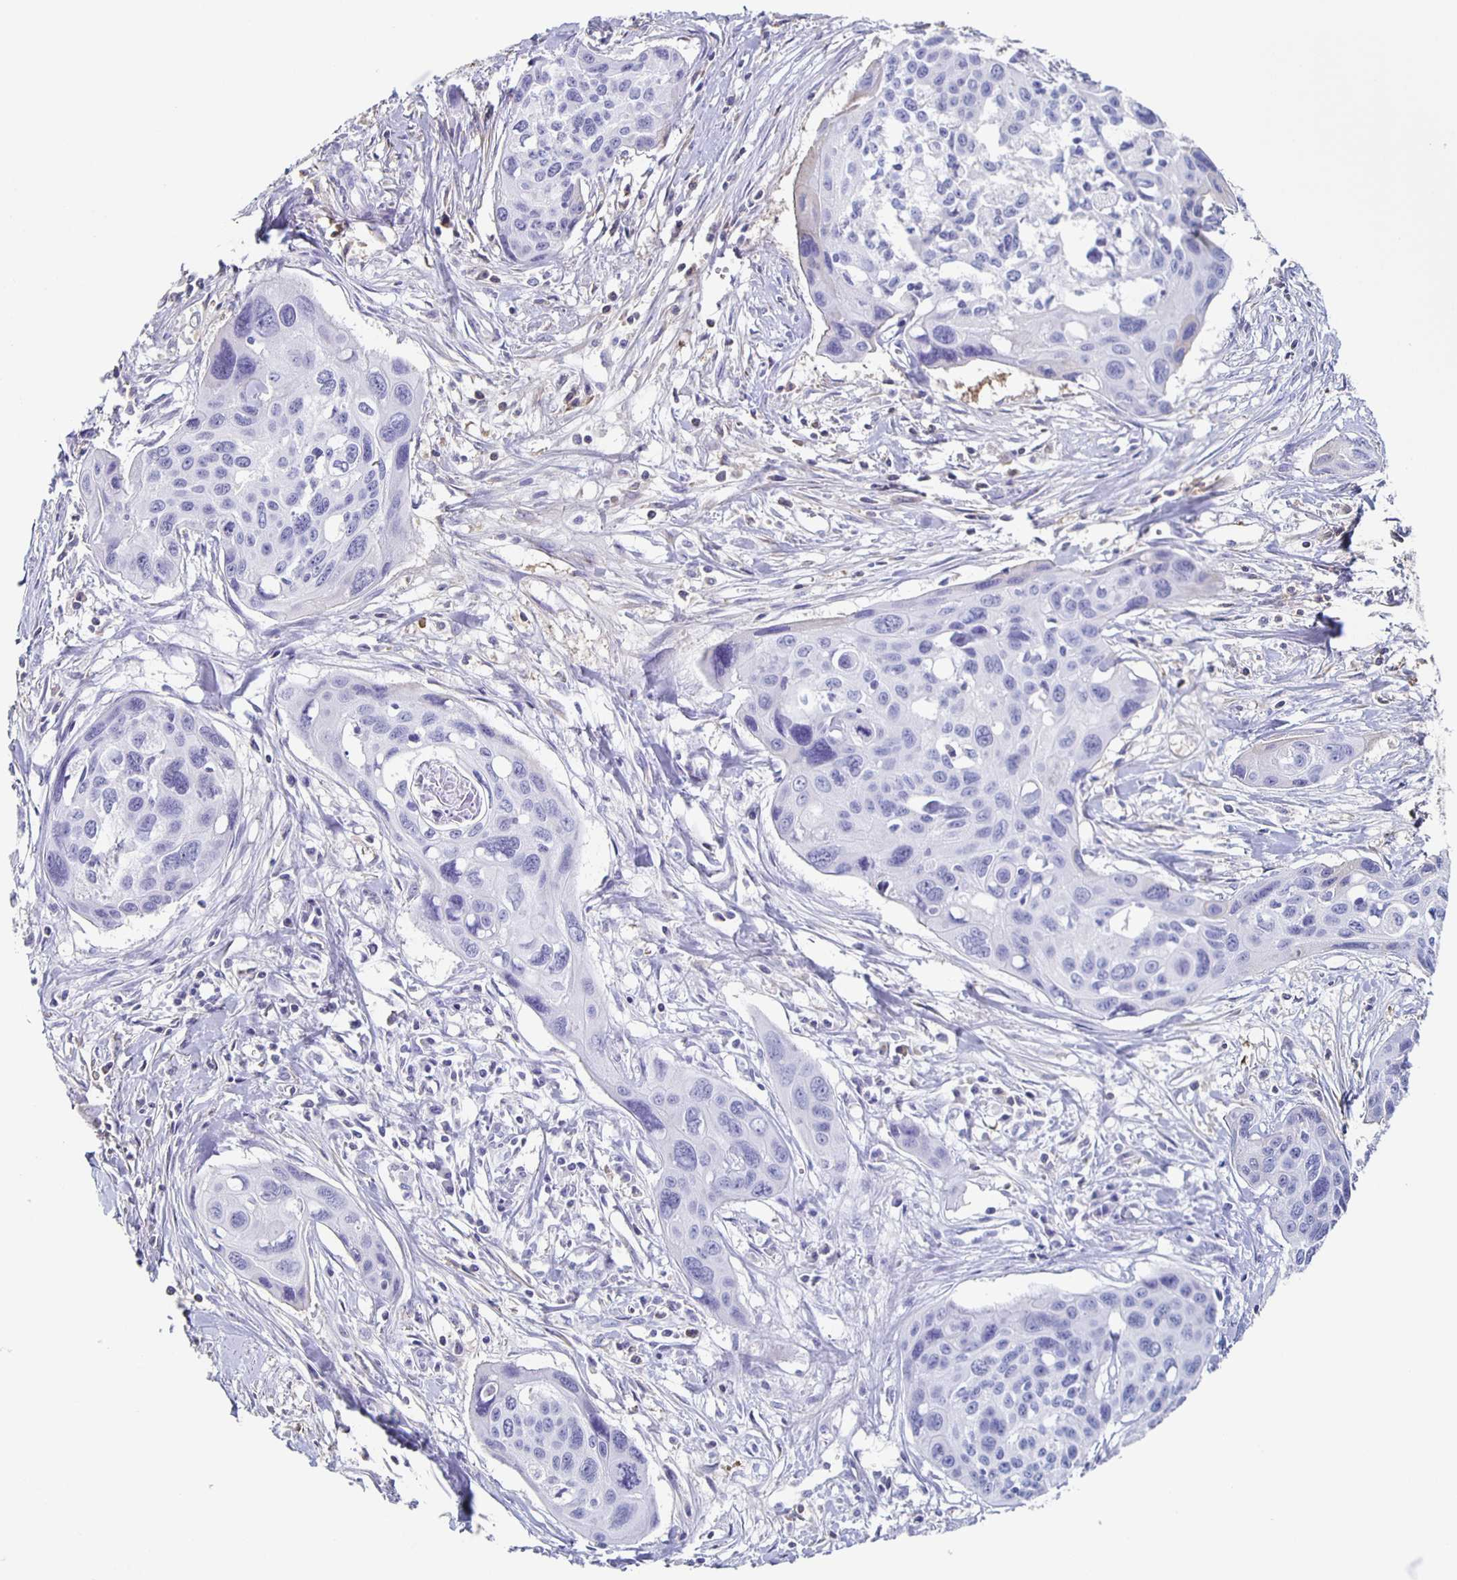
{"staining": {"intensity": "negative", "quantity": "none", "location": "none"}, "tissue": "cervical cancer", "cell_type": "Tumor cells", "image_type": "cancer", "snomed": [{"axis": "morphology", "description": "Squamous cell carcinoma, NOS"}, {"axis": "topography", "description": "Cervix"}], "caption": "Cervical cancer stained for a protein using immunohistochemistry exhibits no expression tumor cells.", "gene": "FGA", "patient": {"sex": "female", "age": 31}}